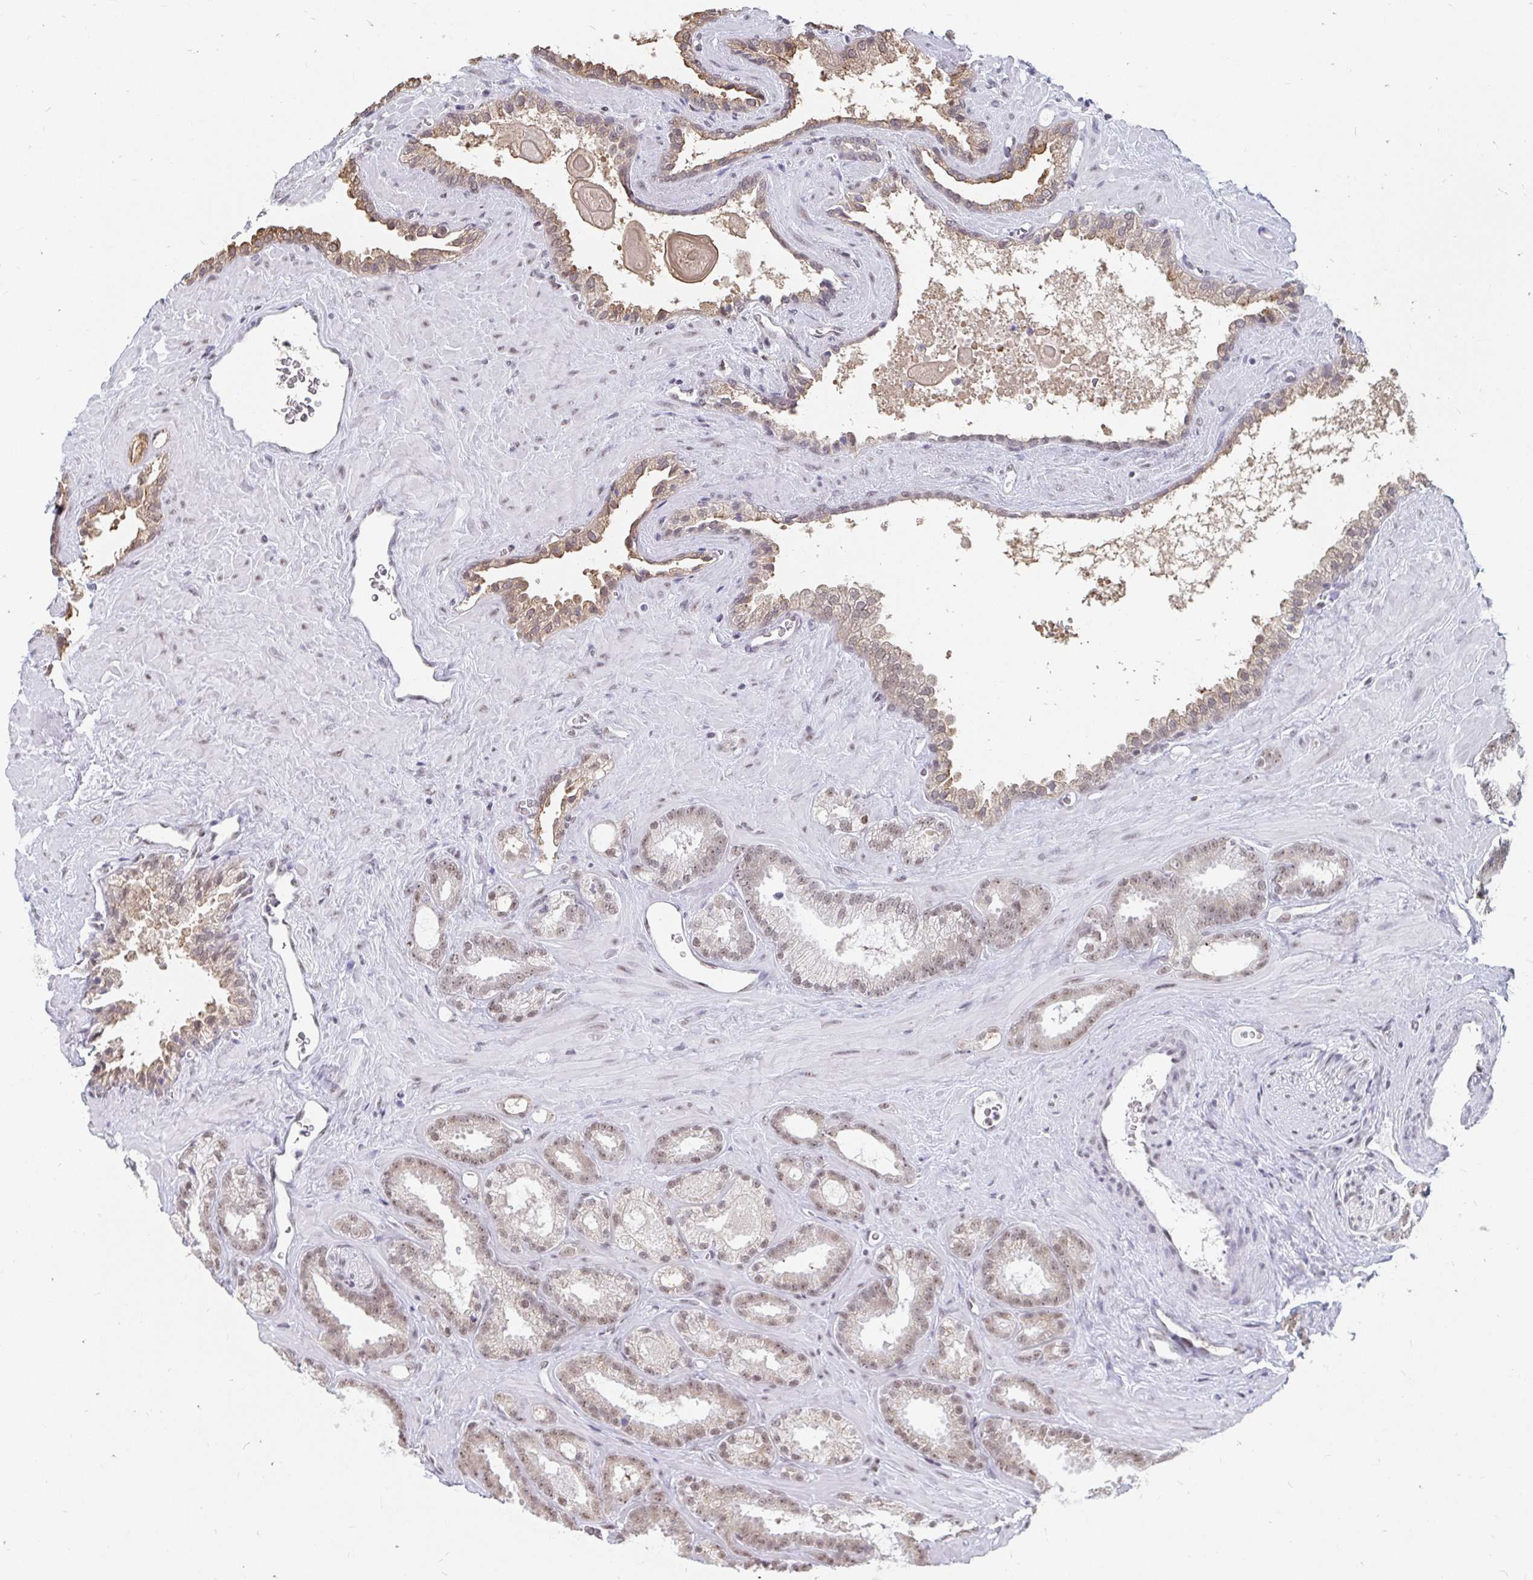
{"staining": {"intensity": "weak", "quantity": "25%-75%", "location": "nuclear"}, "tissue": "prostate cancer", "cell_type": "Tumor cells", "image_type": "cancer", "snomed": [{"axis": "morphology", "description": "Adenocarcinoma, Low grade"}, {"axis": "topography", "description": "Prostate"}], "caption": "A brown stain highlights weak nuclear expression of a protein in human prostate cancer tumor cells. (DAB (3,3'-diaminobenzidine) IHC with brightfield microscopy, high magnification).", "gene": "TRIP12", "patient": {"sex": "male", "age": 62}}